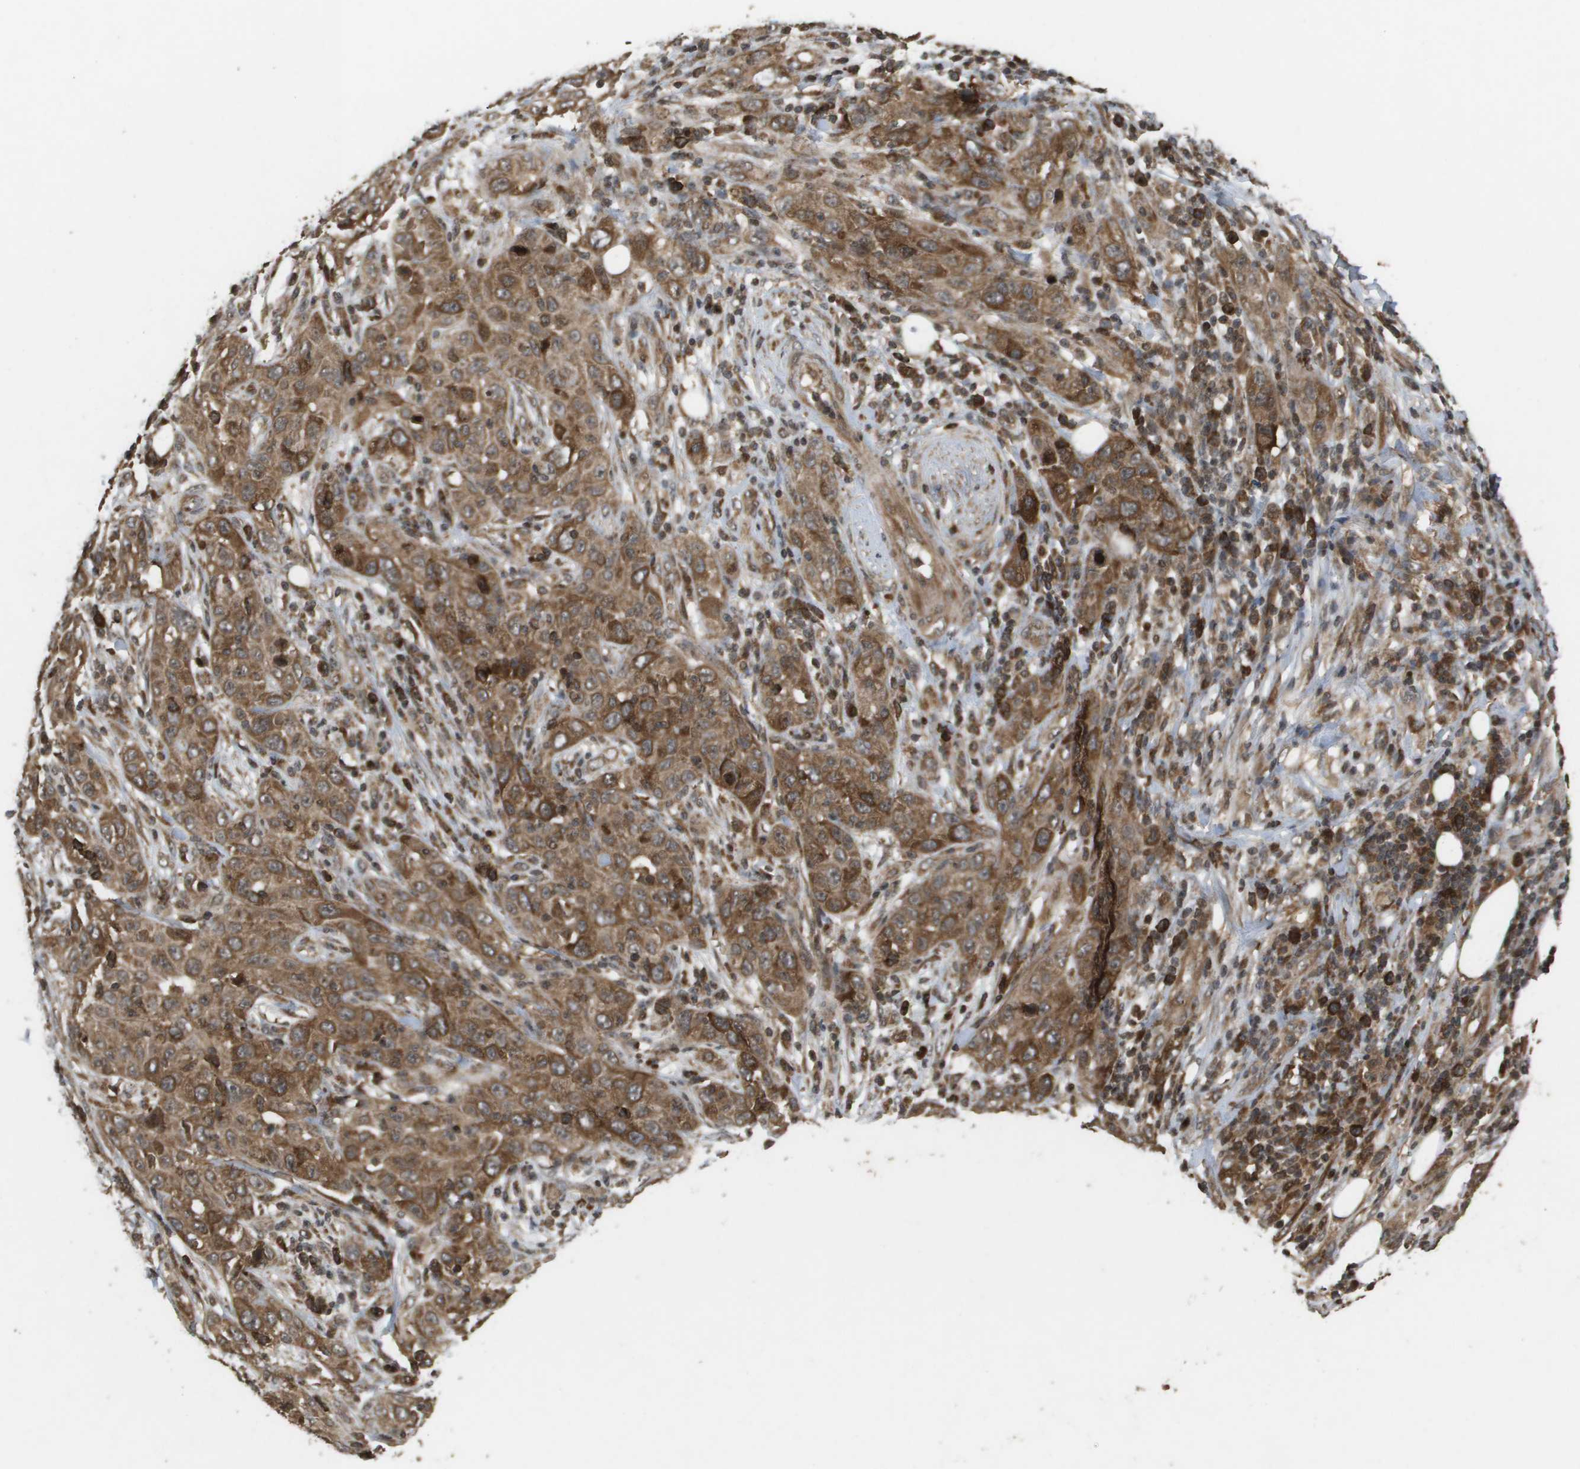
{"staining": {"intensity": "moderate", "quantity": ">75%", "location": "cytoplasmic/membranous"}, "tissue": "skin cancer", "cell_type": "Tumor cells", "image_type": "cancer", "snomed": [{"axis": "morphology", "description": "Squamous cell carcinoma, NOS"}, {"axis": "topography", "description": "Skin"}], "caption": "Approximately >75% of tumor cells in squamous cell carcinoma (skin) demonstrate moderate cytoplasmic/membranous protein positivity as visualized by brown immunohistochemical staining.", "gene": "KIF11", "patient": {"sex": "female", "age": 88}}